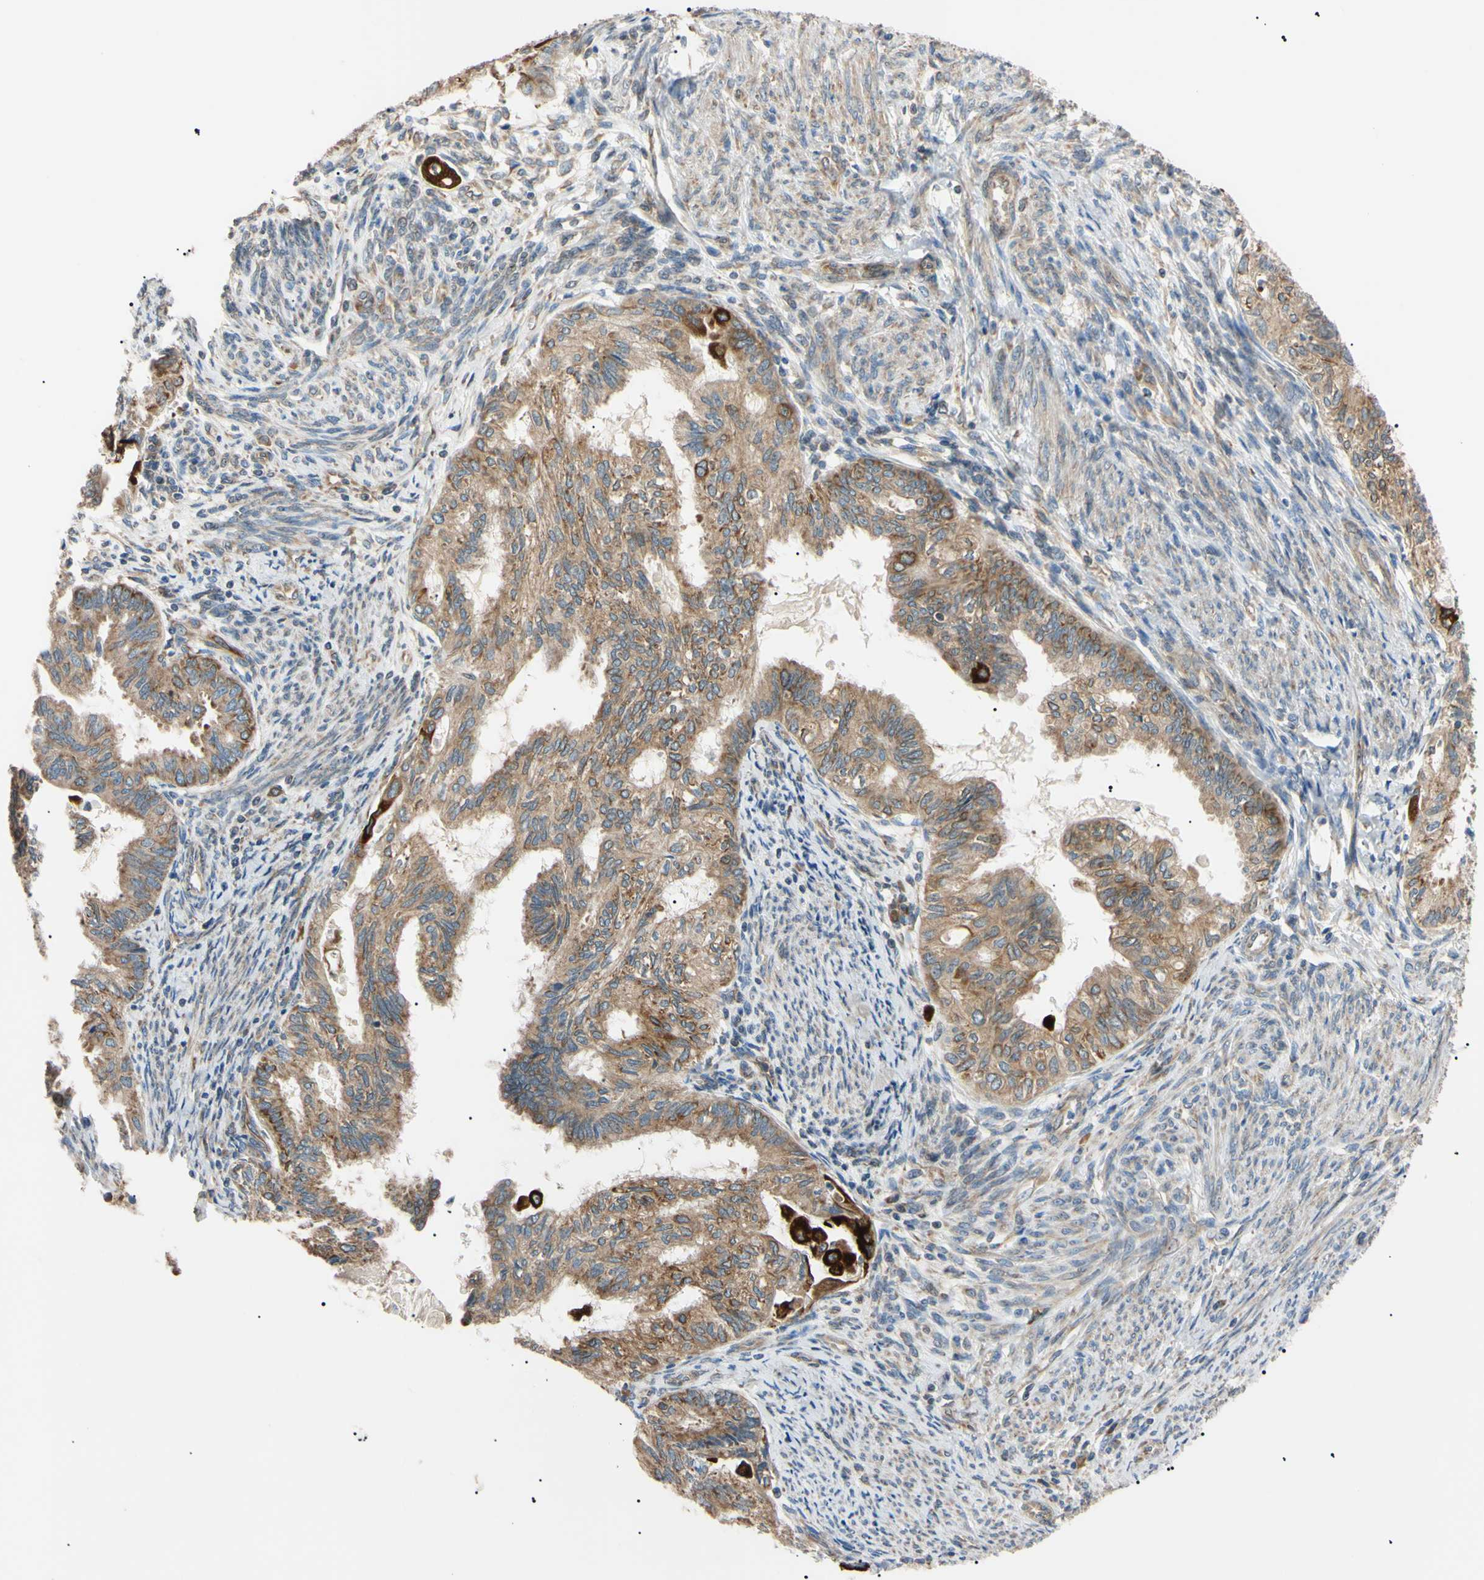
{"staining": {"intensity": "moderate", "quantity": ">75%", "location": "cytoplasmic/membranous"}, "tissue": "cervical cancer", "cell_type": "Tumor cells", "image_type": "cancer", "snomed": [{"axis": "morphology", "description": "Normal tissue, NOS"}, {"axis": "morphology", "description": "Adenocarcinoma, NOS"}, {"axis": "topography", "description": "Cervix"}, {"axis": "topography", "description": "Endometrium"}], "caption": "Human adenocarcinoma (cervical) stained with a brown dye exhibits moderate cytoplasmic/membranous positive positivity in about >75% of tumor cells.", "gene": "VAPA", "patient": {"sex": "female", "age": 86}}